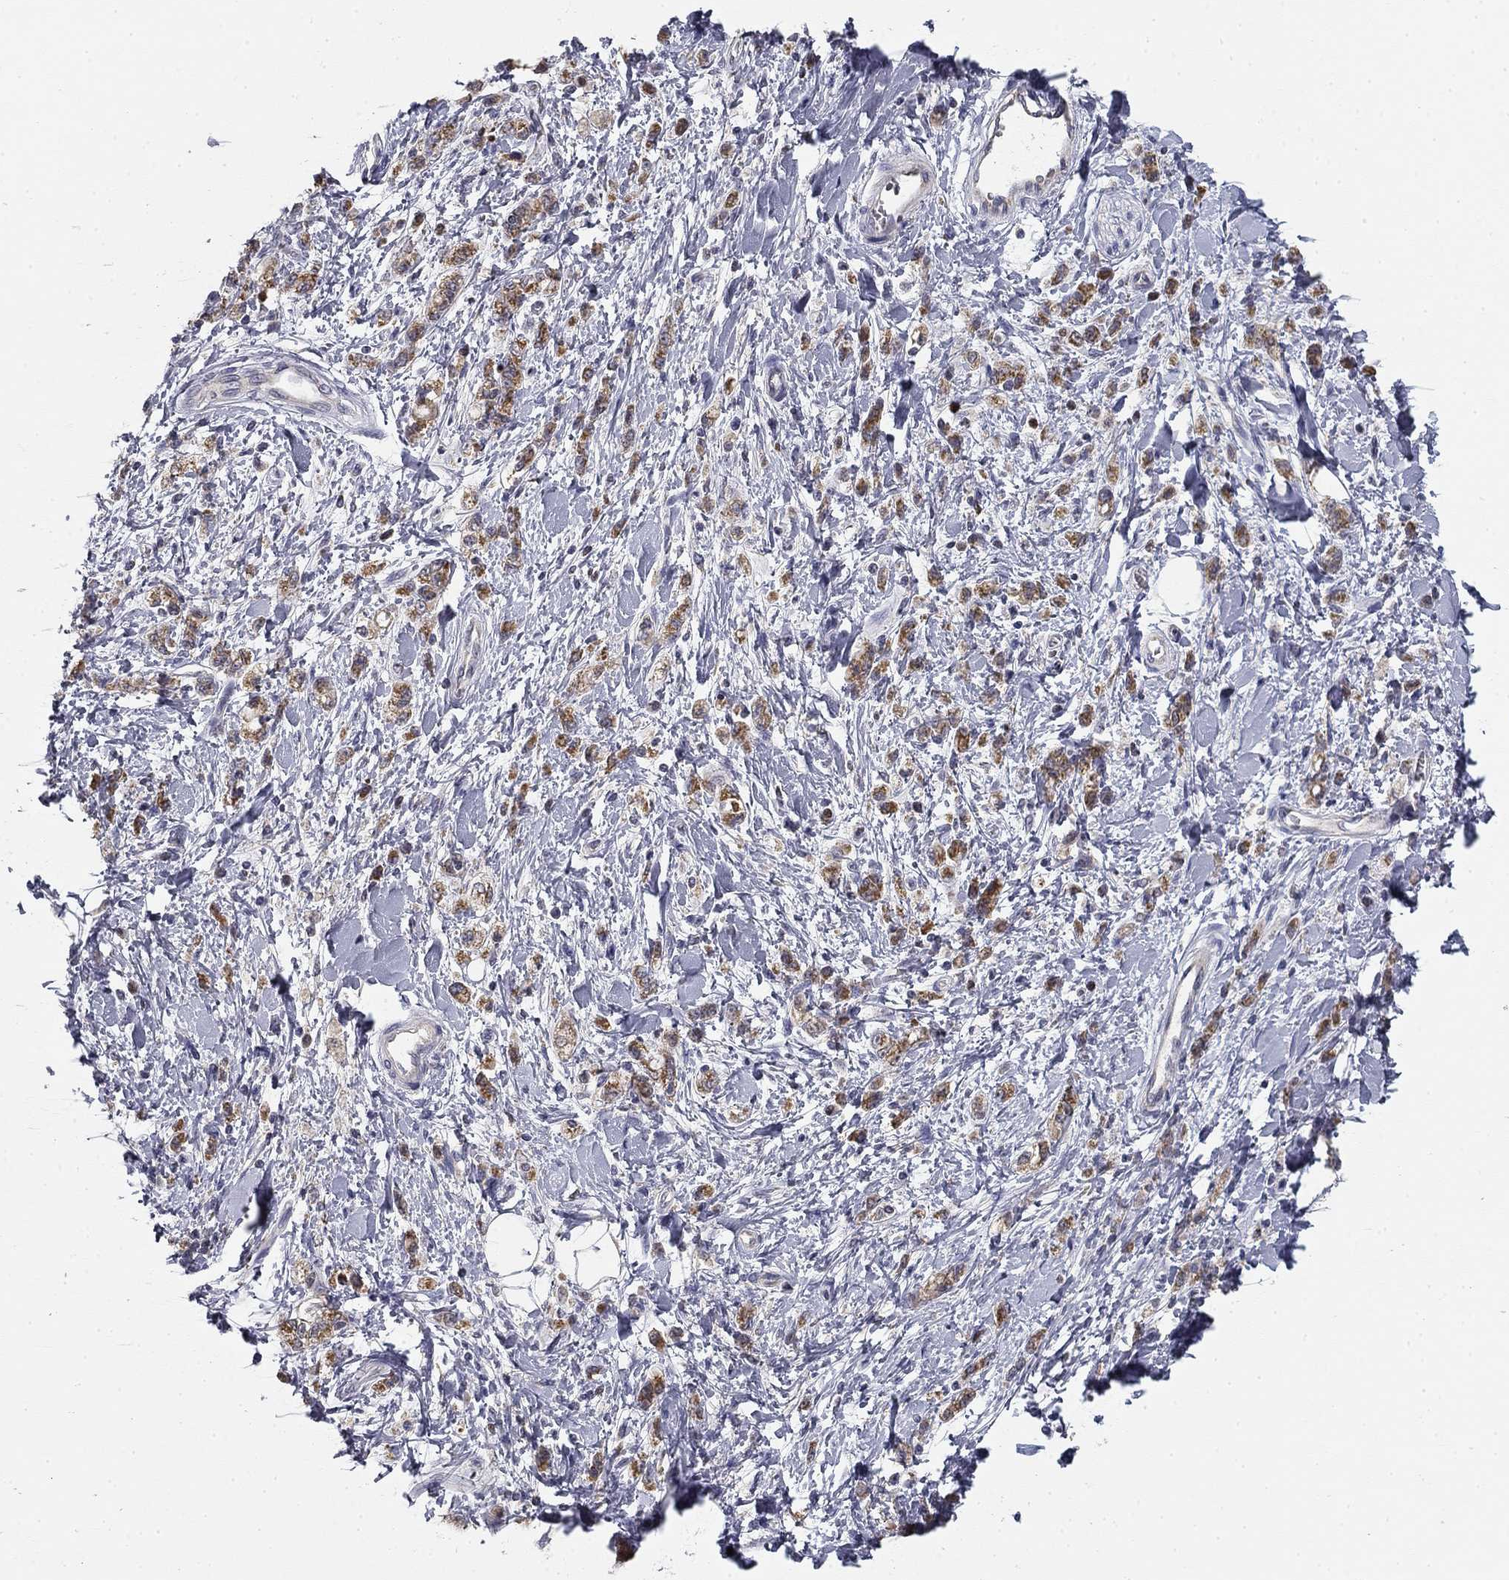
{"staining": {"intensity": "moderate", "quantity": "25%-75%", "location": "cytoplasmic/membranous"}, "tissue": "stomach cancer", "cell_type": "Tumor cells", "image_type": "cancer", "snomed": [{"axis": "morphology", "description": "Adenocarcinoma, NOS"}, {"axis": "topography", "description": "Stomach"}], "caption": "Stomach cancer was stained to show a protein in brown. There is medium levels of moderate cytoplasmic/membranous expression in about 25%-75% of tumor cells.", "gene": "SLC2A9", "patient": {"sex": "male", "age": 77}}